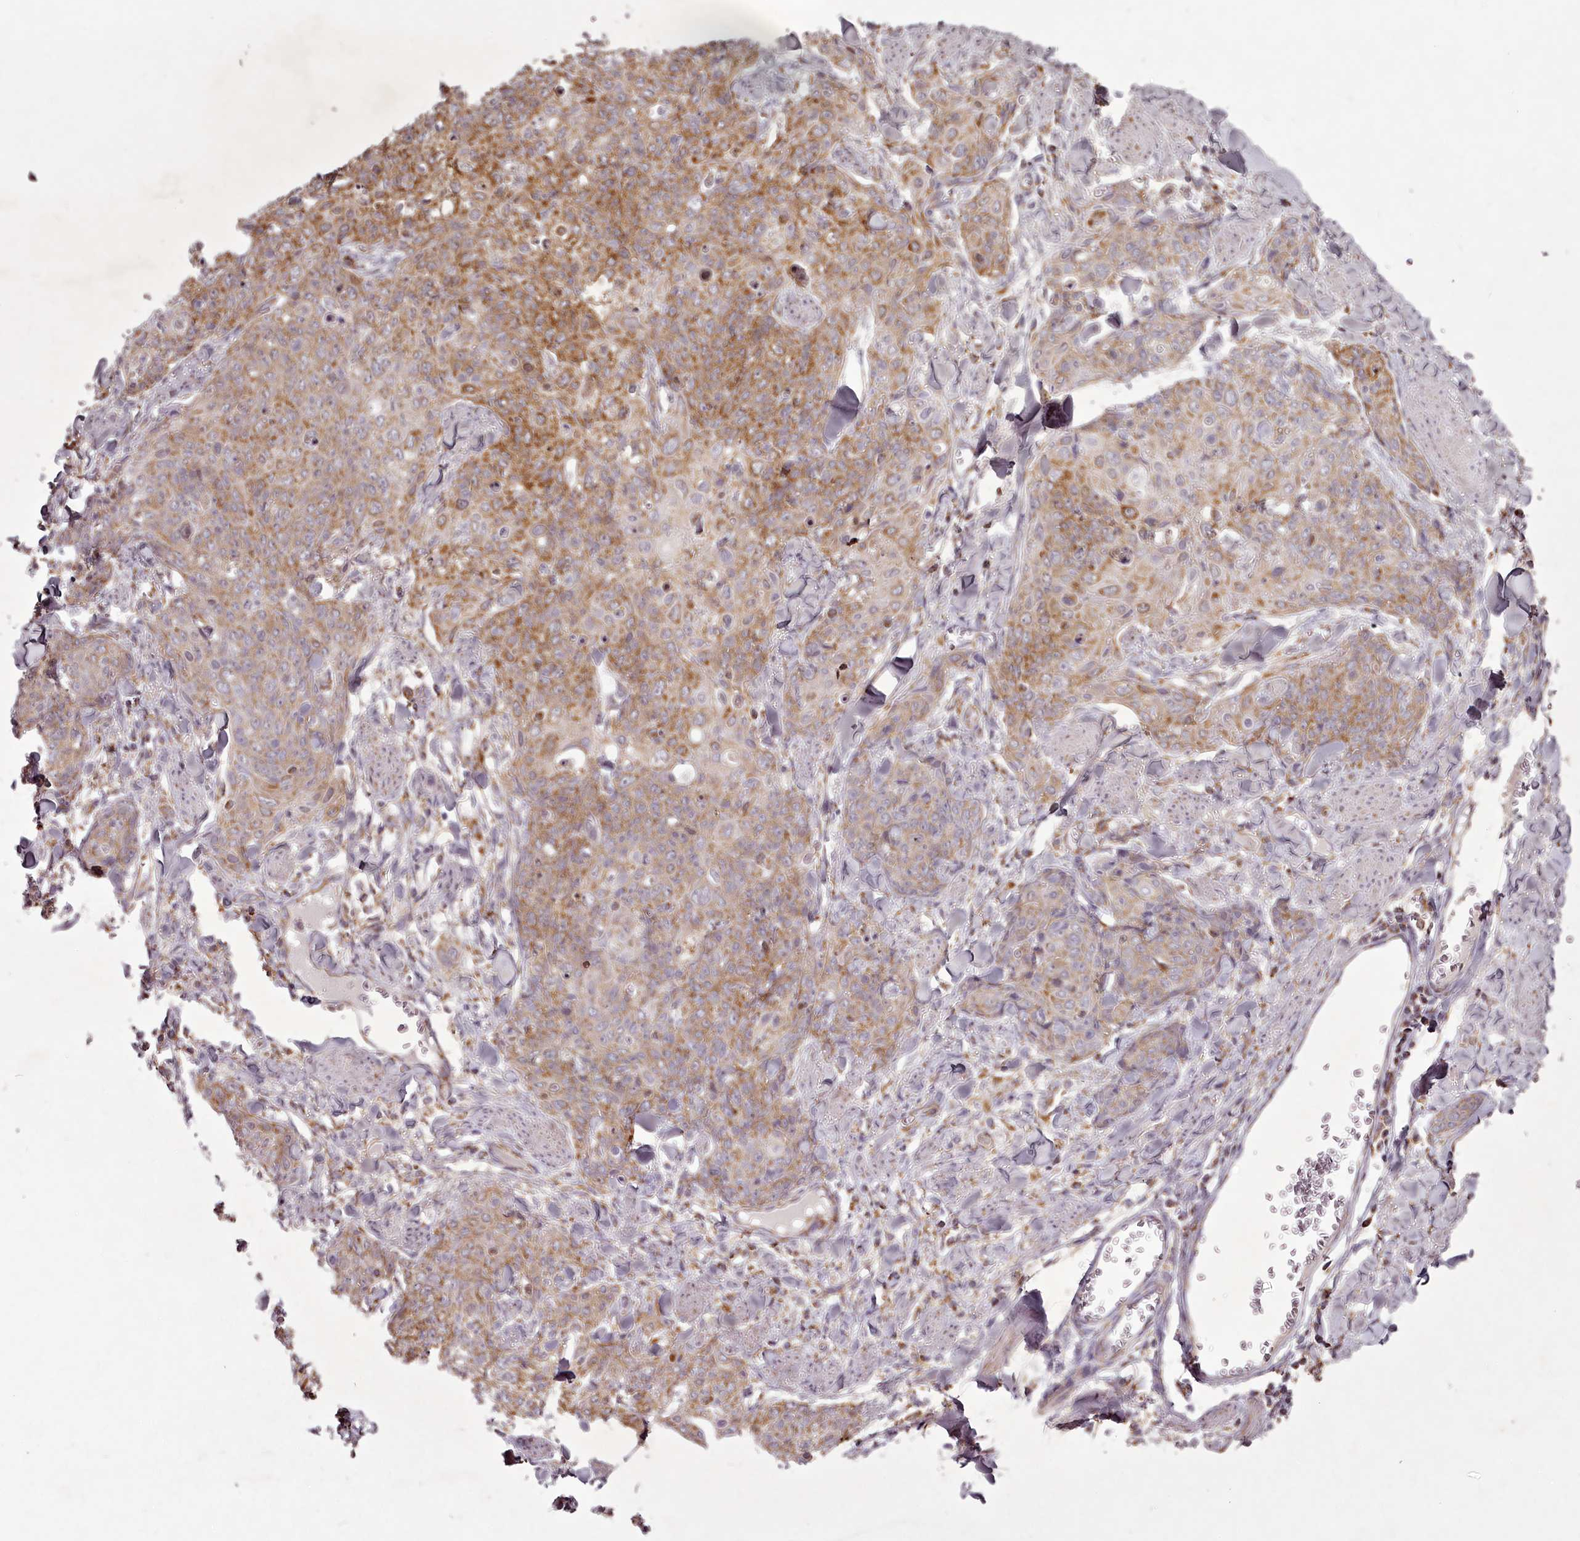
{"staining": {"intensity": "moderate", "quantity": ">75%", "location": "cytoplasmic/membranous"}, "tissue": "skin cancer", "cell_type": "Tumor cells", "image_type": "cancer", "snomed": [{"axis": "morphology", "description": "Squamous cell carcinoma, NOS"}, {"axis": "topography", "description": "Skin"}, {"axis": "topography", "description": "Vulva"}], "caption": "Immunohistochemical staining of human skin cancer exhibits medium levels of moderate cytoplasmic/membranous positivity in about >75% of tumor cells.", "gene": "CHCHD2", "patient": {"sex": "female", "age": 85}}